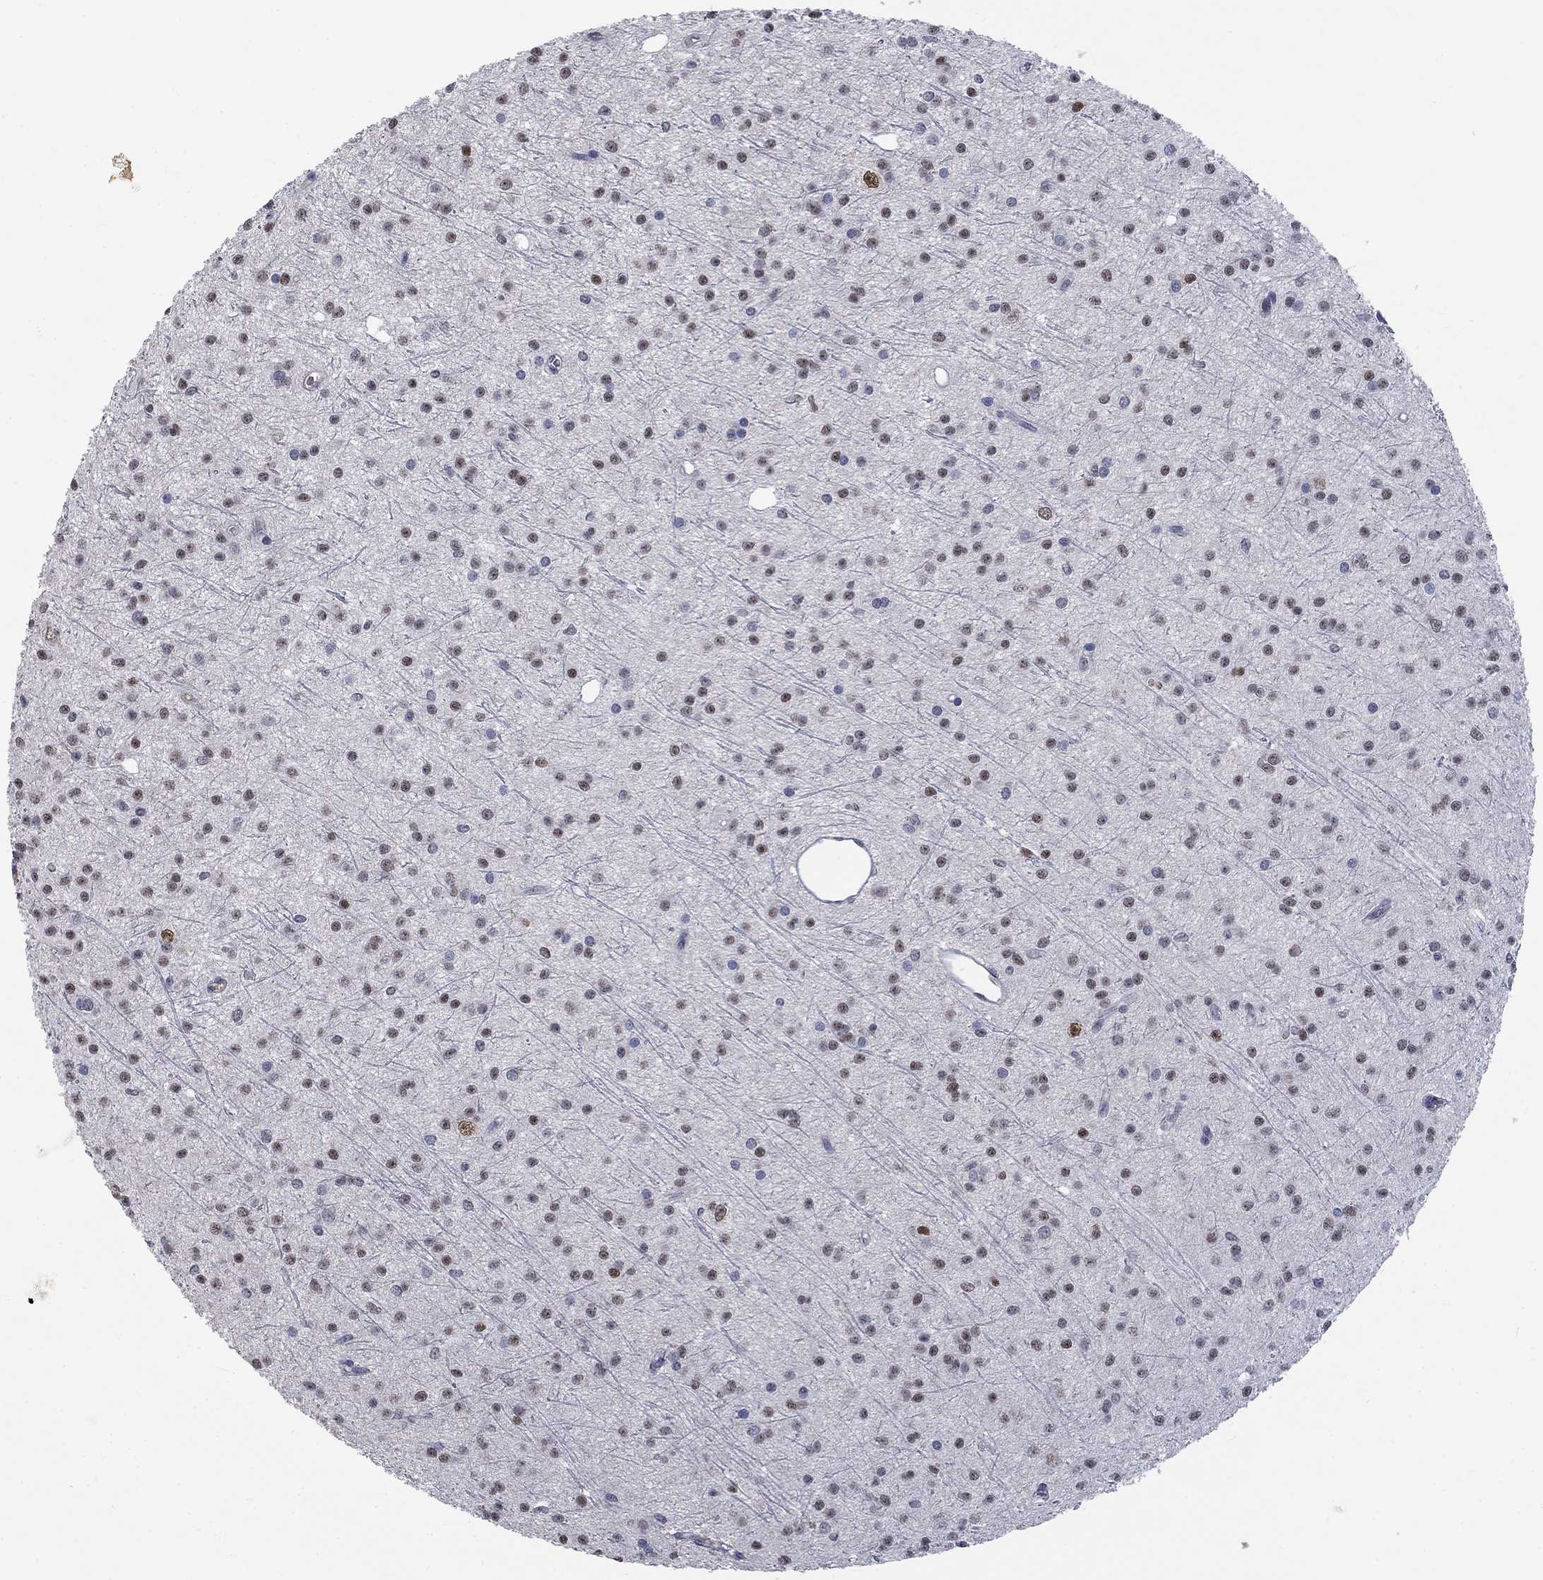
{"staining": {"intensity": "moderate", "quantity": "<25%", "location": "nuclear"}, "tissue": "glioma", "cell_type": "Tumor cells", "image_type": "cancer", "snomed": [{"axis": "morphology", "description": "Glioma, malignant, Low grade"}, {"axis": "topography", "description": "Brain"}], "caption": "IHC (DAB (3,3'-diaminobenzidine)) staining of human glioma shows moderate nuclear protein positivity in about <25% of tumor cells. Using DAB (brown) and hematoxylin (blue) stains, captured at high magnification using brightfield microscopy.", "gene": "ZBTB18", "patient": {"sex": "male", "age": 27}}